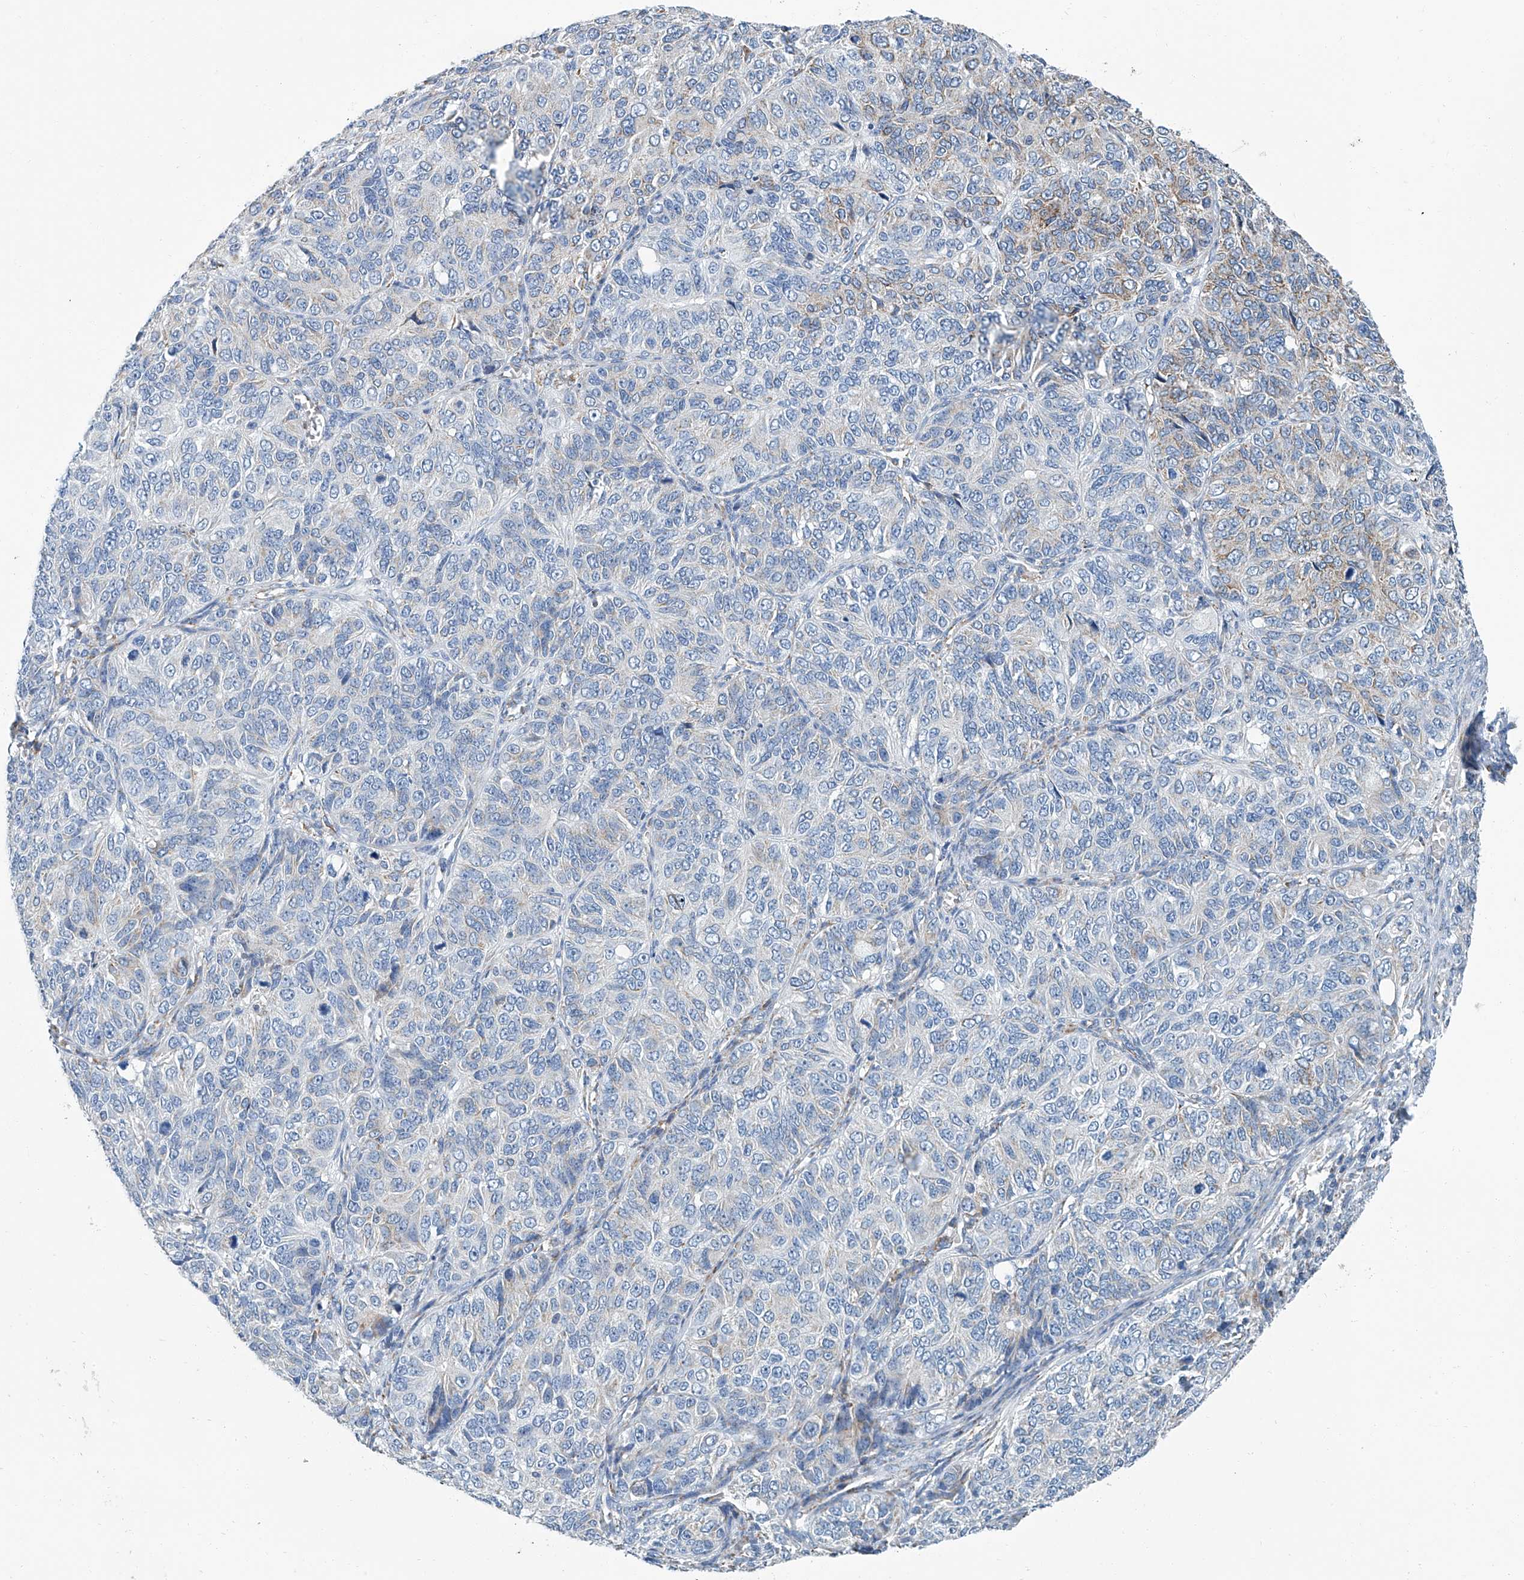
{"staining": {"intensity": "weak", "quantity": "<25%", "location": "cytoplasmic/membranous"}, "tissue": "ovarian cancer", "cell_type": "Tumor cells", "image_type": "cancer", "snomed": [{"axis": "morphology", "description": "Carcinoma, endometroid"}, {"axis": "topography", "description": "Ovary"}], "caption": "Immunohistochemical staining of human endometroid carcinoma (ovarian) exhibits no significant staining in tumor cells. (Immunohistochemistry, brightfield microscopy, high magnification).", "gene": "MT-ND1", "patient": {"sex": "female", "age": 51}}